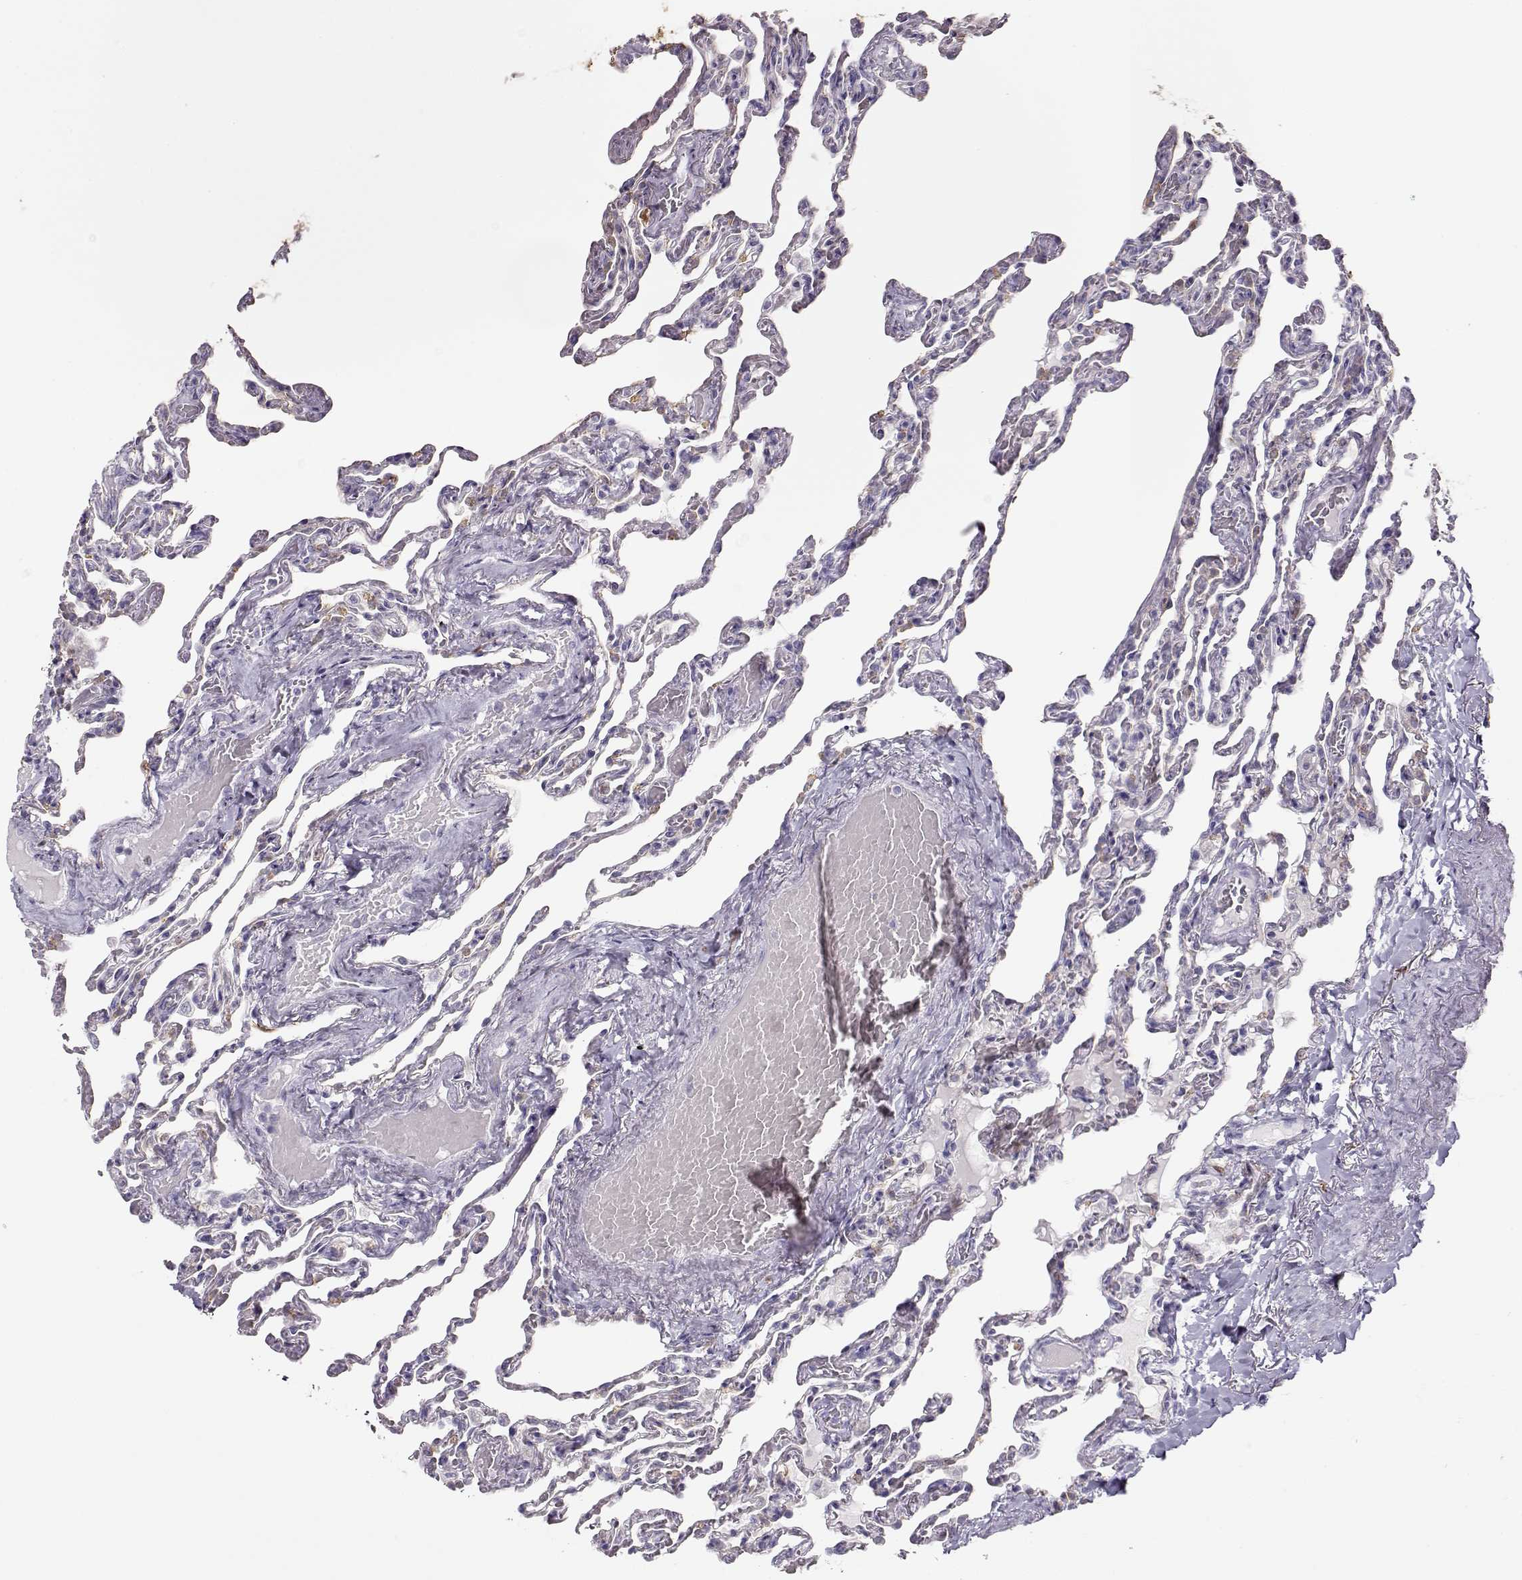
{"staining": {"intensity": "negative", "quantity": "none", "location": "none"}, "tissue": "lung", "cell_type": "Alveolar cells", "image_type": "normal", "snomed": [{"axis": "morphology", "description": "Normal tissue, NOS"}, {"axis": "topography", "description": "Lung"}], "caption": "A high-resolution histopathology image shows IHC staining of normal lung, which shows no significant expression in alveolar cells.", "gene": "S100B", "patient": {"sex": "female", "age": 43}}